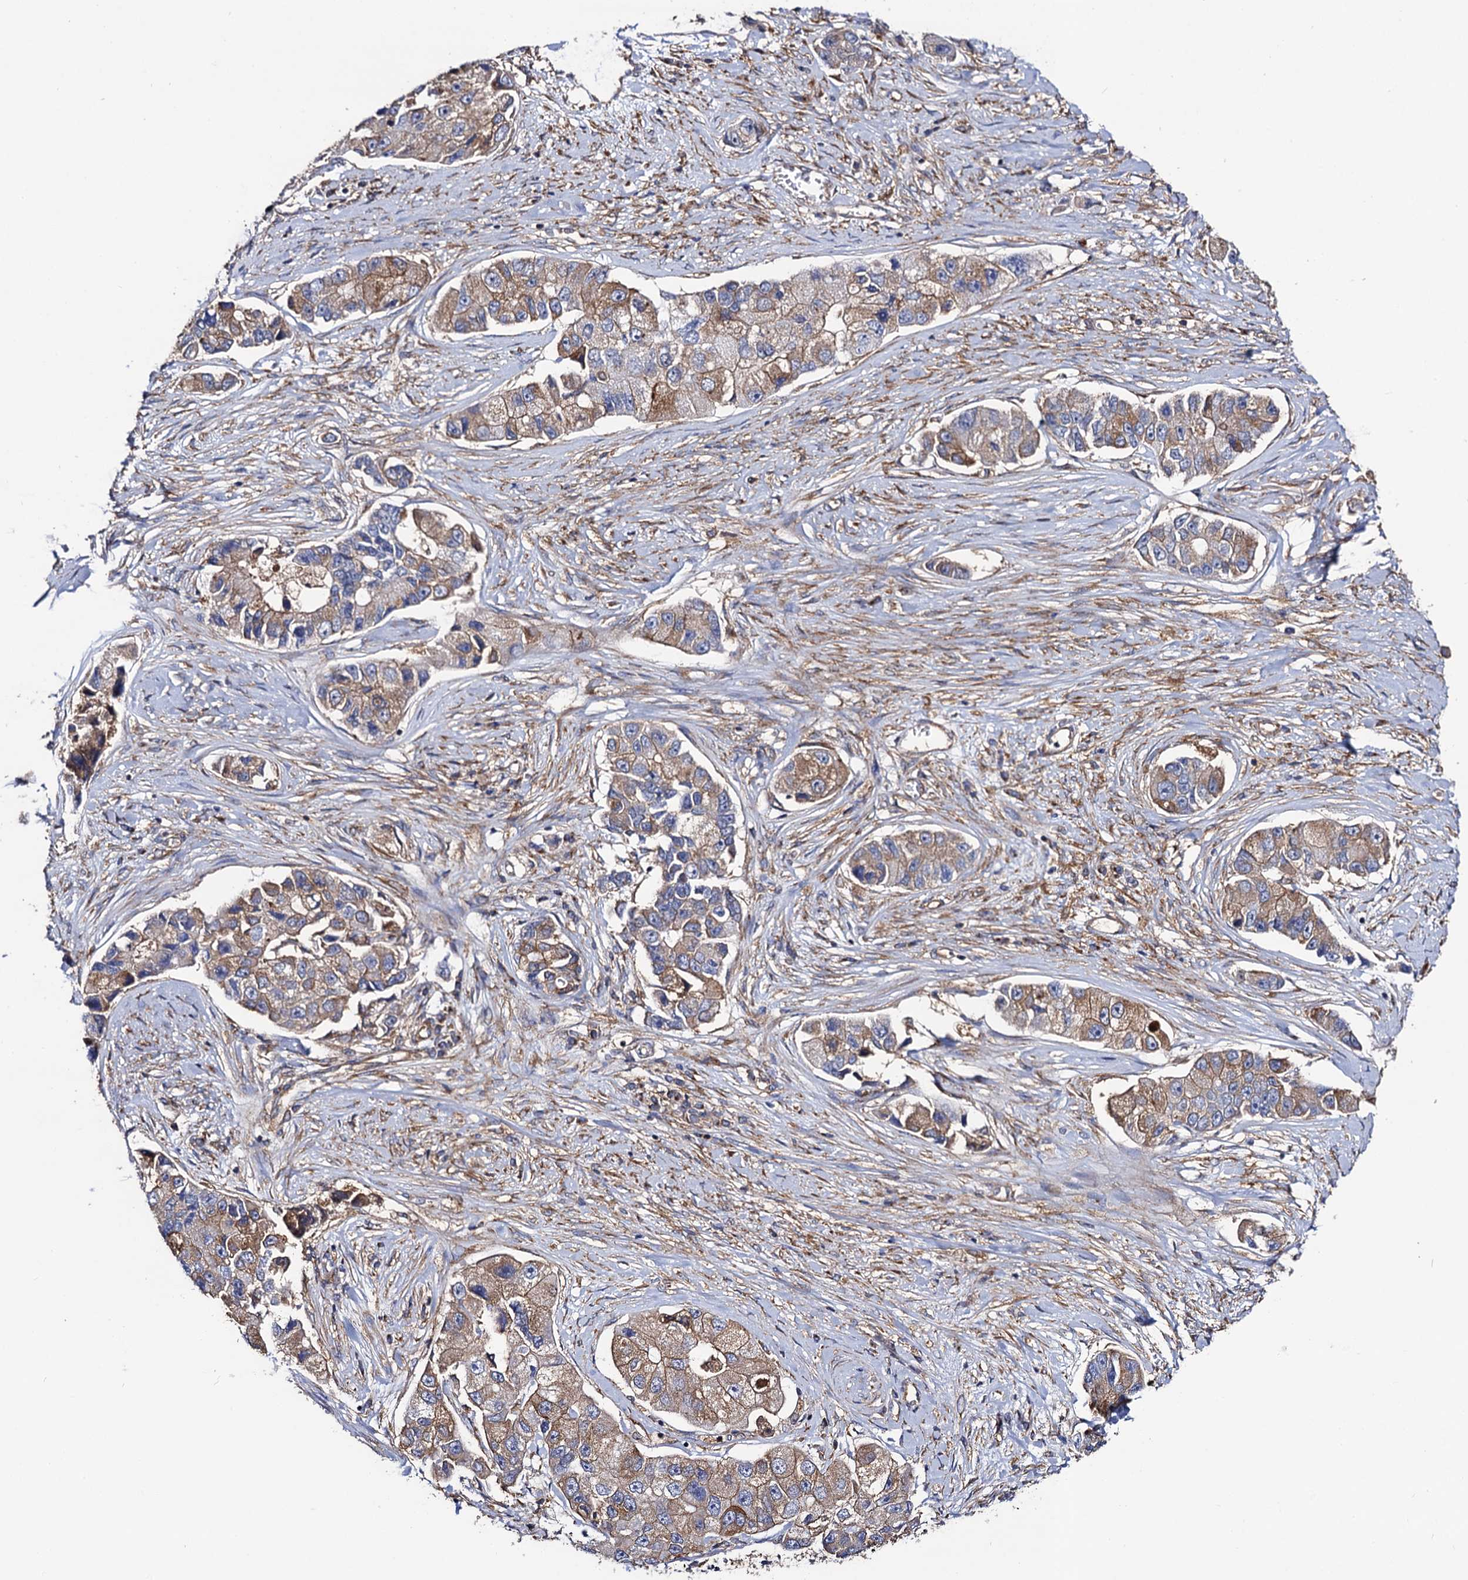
{"staining": {"intensity": "moderate", "quantity": "25%-75%", "location": "cytoplasmic/membranous"}, "tissue": "lung cancer", "cell_type": "Tumor cells", "image_type": "cancer", "snomed": [{"axis": "morphology", "description": "Adenocarcinoma, NOS"}, {"axis": "topography", "description": "Lung"}], "caption": "Tumor cells exhibit medium levels of moderate cytoplasmic/membranous positivity in about 25%-75% of cells in lung cancer (adenocarcinoma). (Brightfield microscopy of DAB IHC at high magnification).", "gene": "DYDC1", "patient": {"sex": "female", "age": 54}}